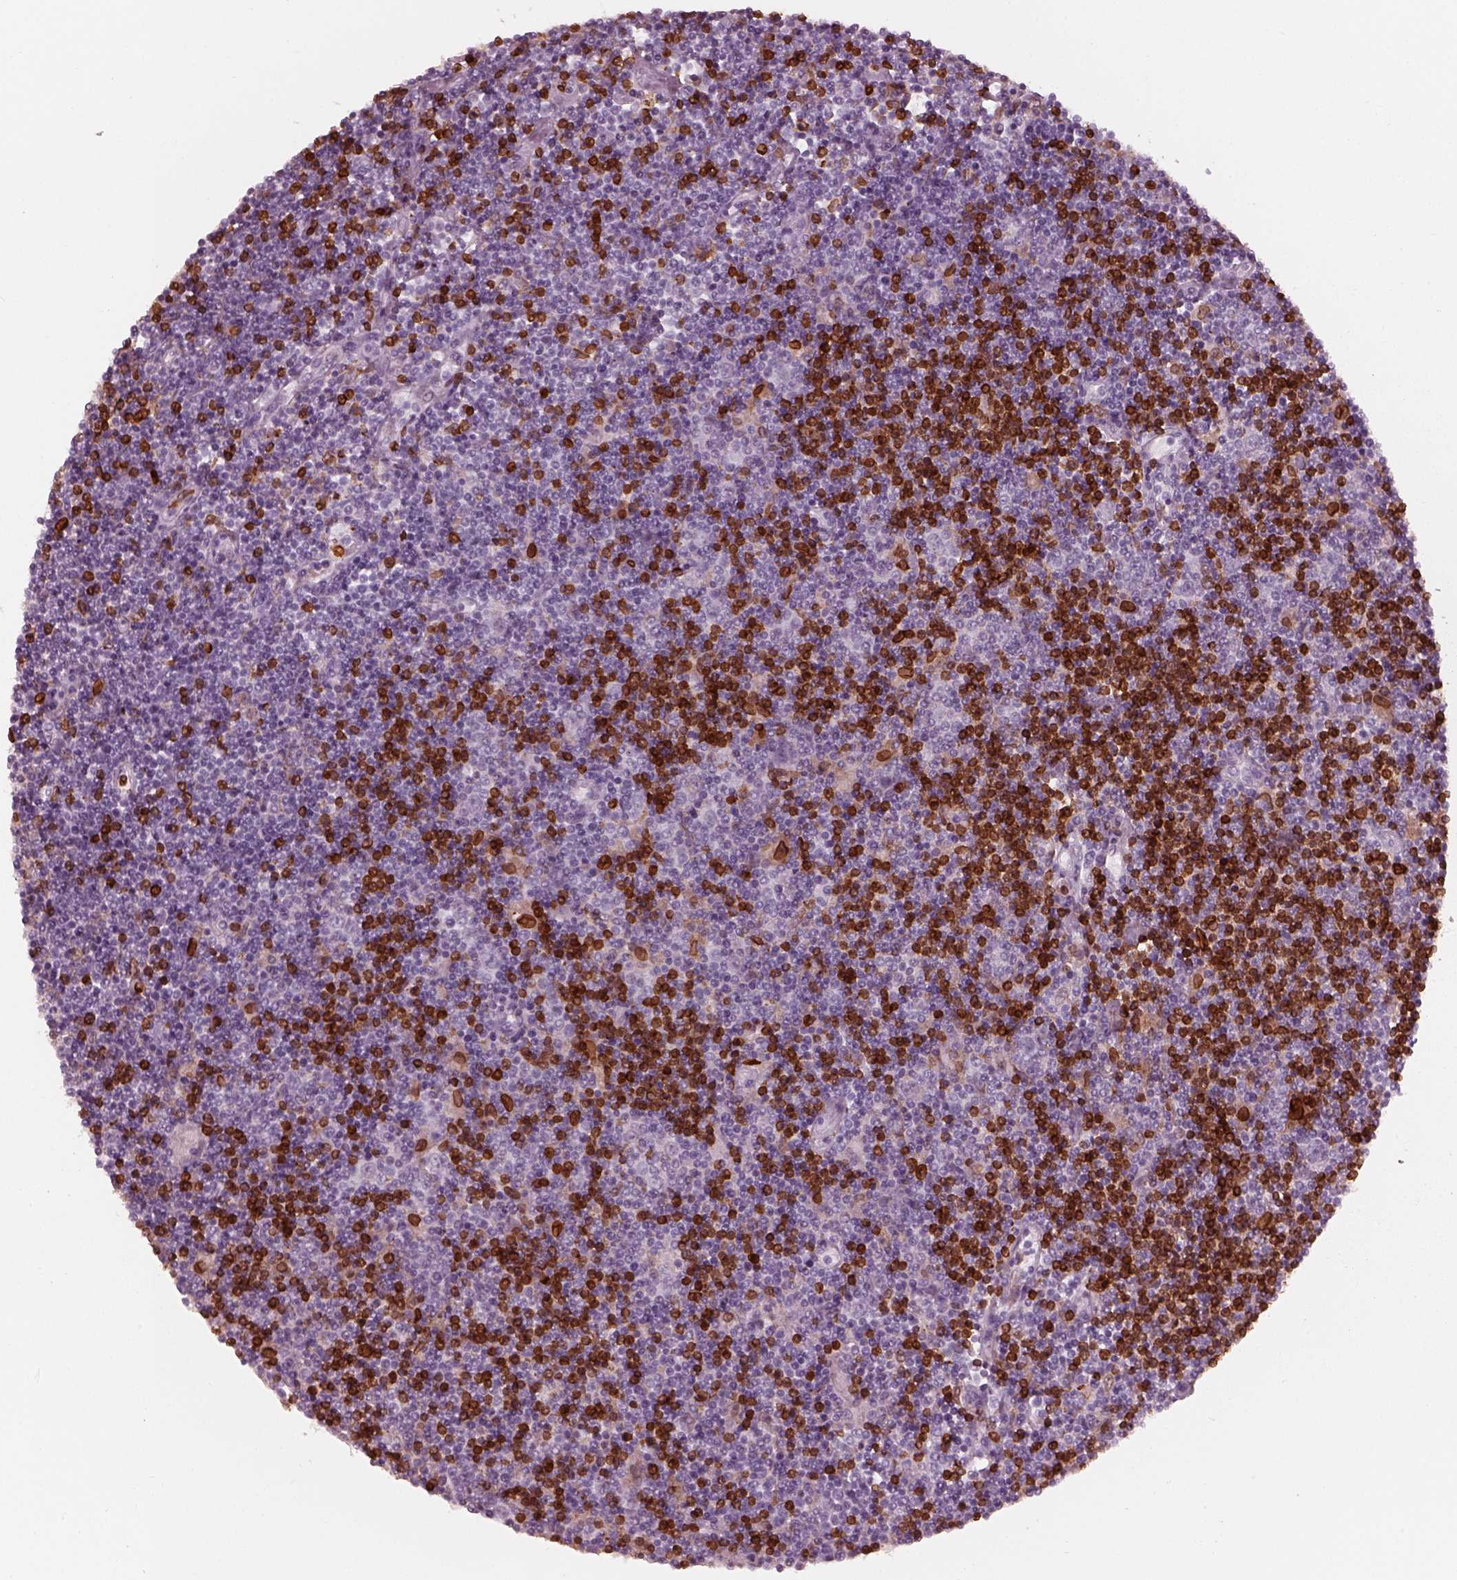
{"staining": {"intensity": "negative", "quantity": "none", "location": "none"}, "tissue": "lymphoma", "cell_type": "Tumor cells", "image_type": "cancer", "snomed": [{"axis": "morphology", "description": "Hodgkin's disease, NOS"}, {"axis": "topography", "description": "Lymph node"}], "caption": "The micrograph exhibits no staining of tumor cells in lymphoma.", "gene": "ALOX5", "patient": {"sex": "male", "age": 40}}